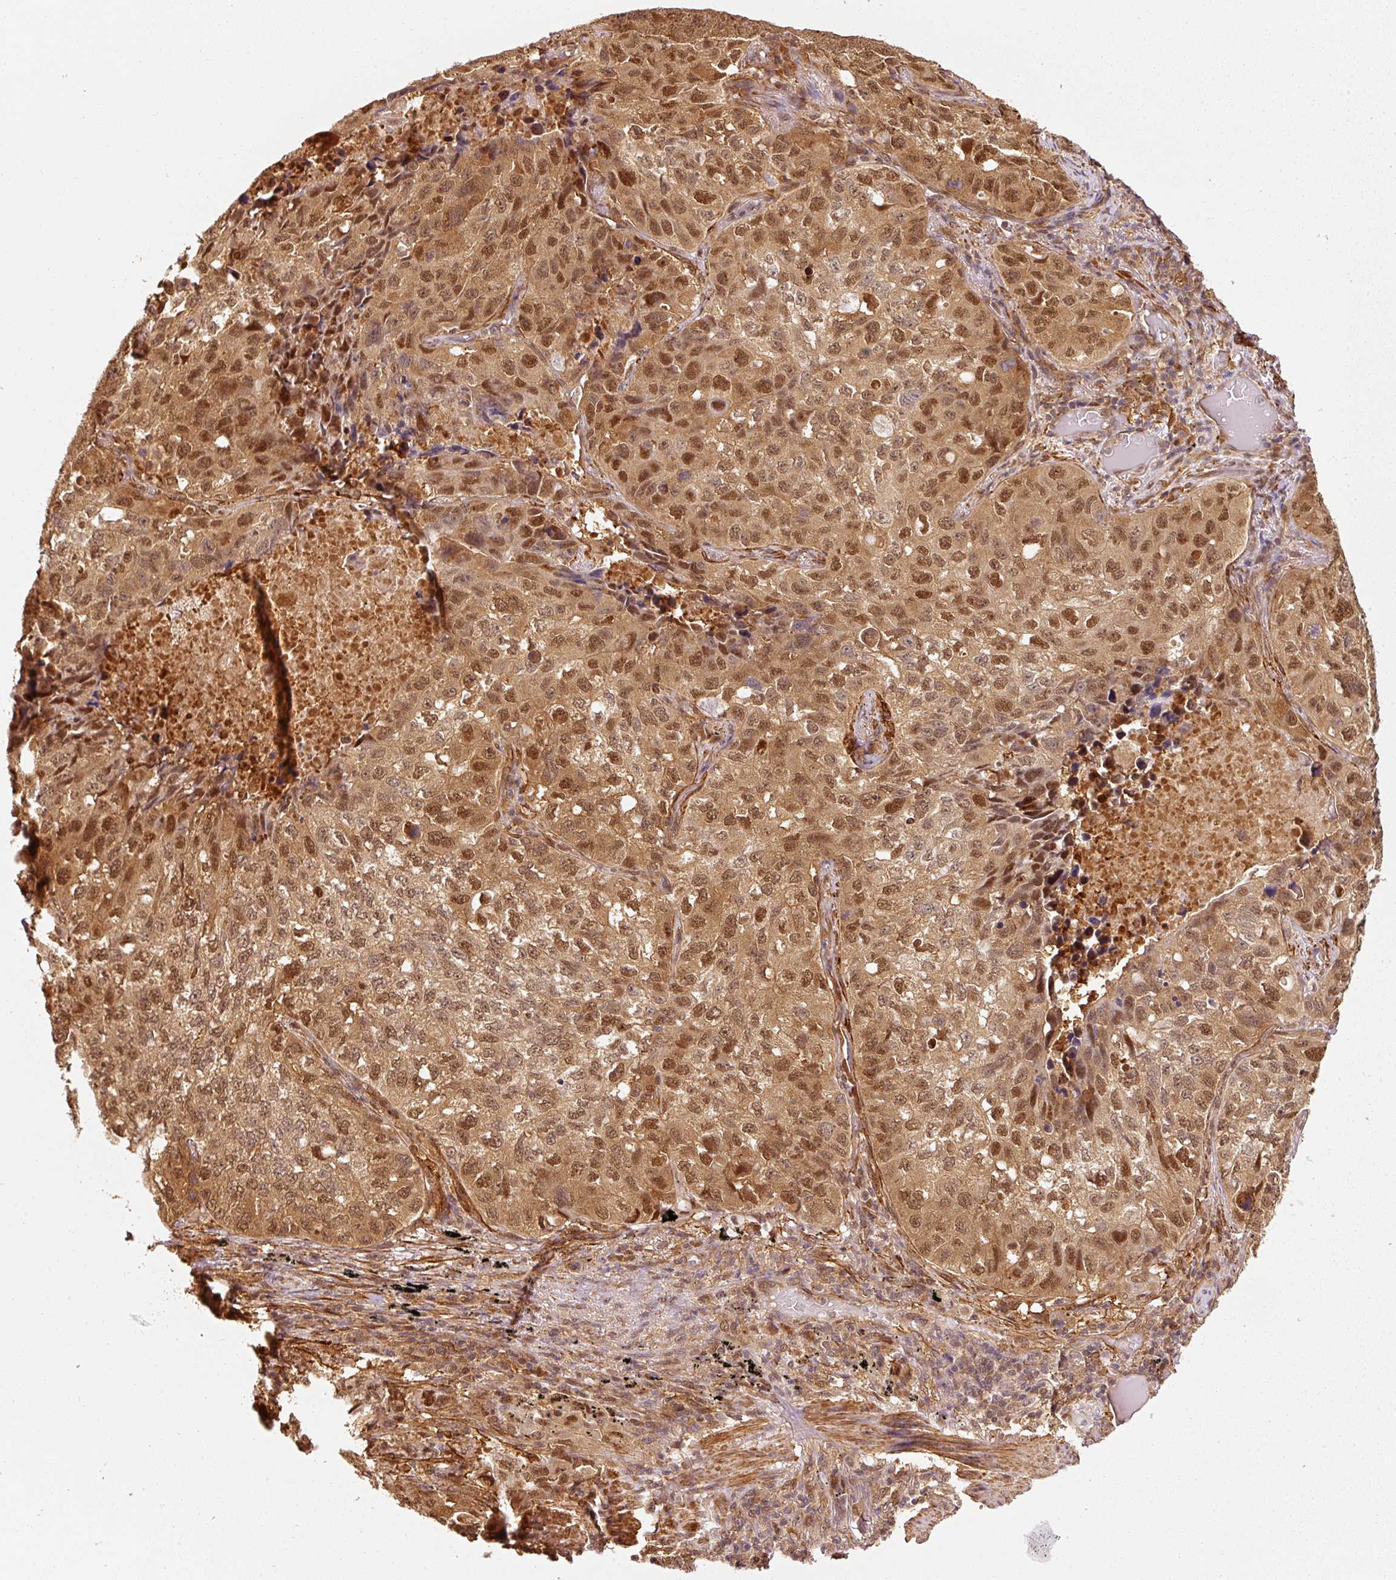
{"staining": {"intensity": "moderate", "quantity": ">75%", "location": "cytoplasmic/membranous,nuclear"}, "tissue": "lung cancer", "cell_type": "Tumor cells", "image_type": "cancer", "snomed": [{"axis": "morphology", "description": "Squamous cell carcinoma, NOS"}, {"axis": "topography", "description": "Lung"}], "caption": "Moderate cytoplasmic/membranous and nuclear protein positivity is appreciated in about >75% of tumor cells in lung cancer (squamous cell carcinoma). Using DAB (brown) and hematoxylin (blue) stains, captured at high magnification using brightfield microscopy.", "gene": "PSMD1", "patient": {"sex": "male", "age": 60}}